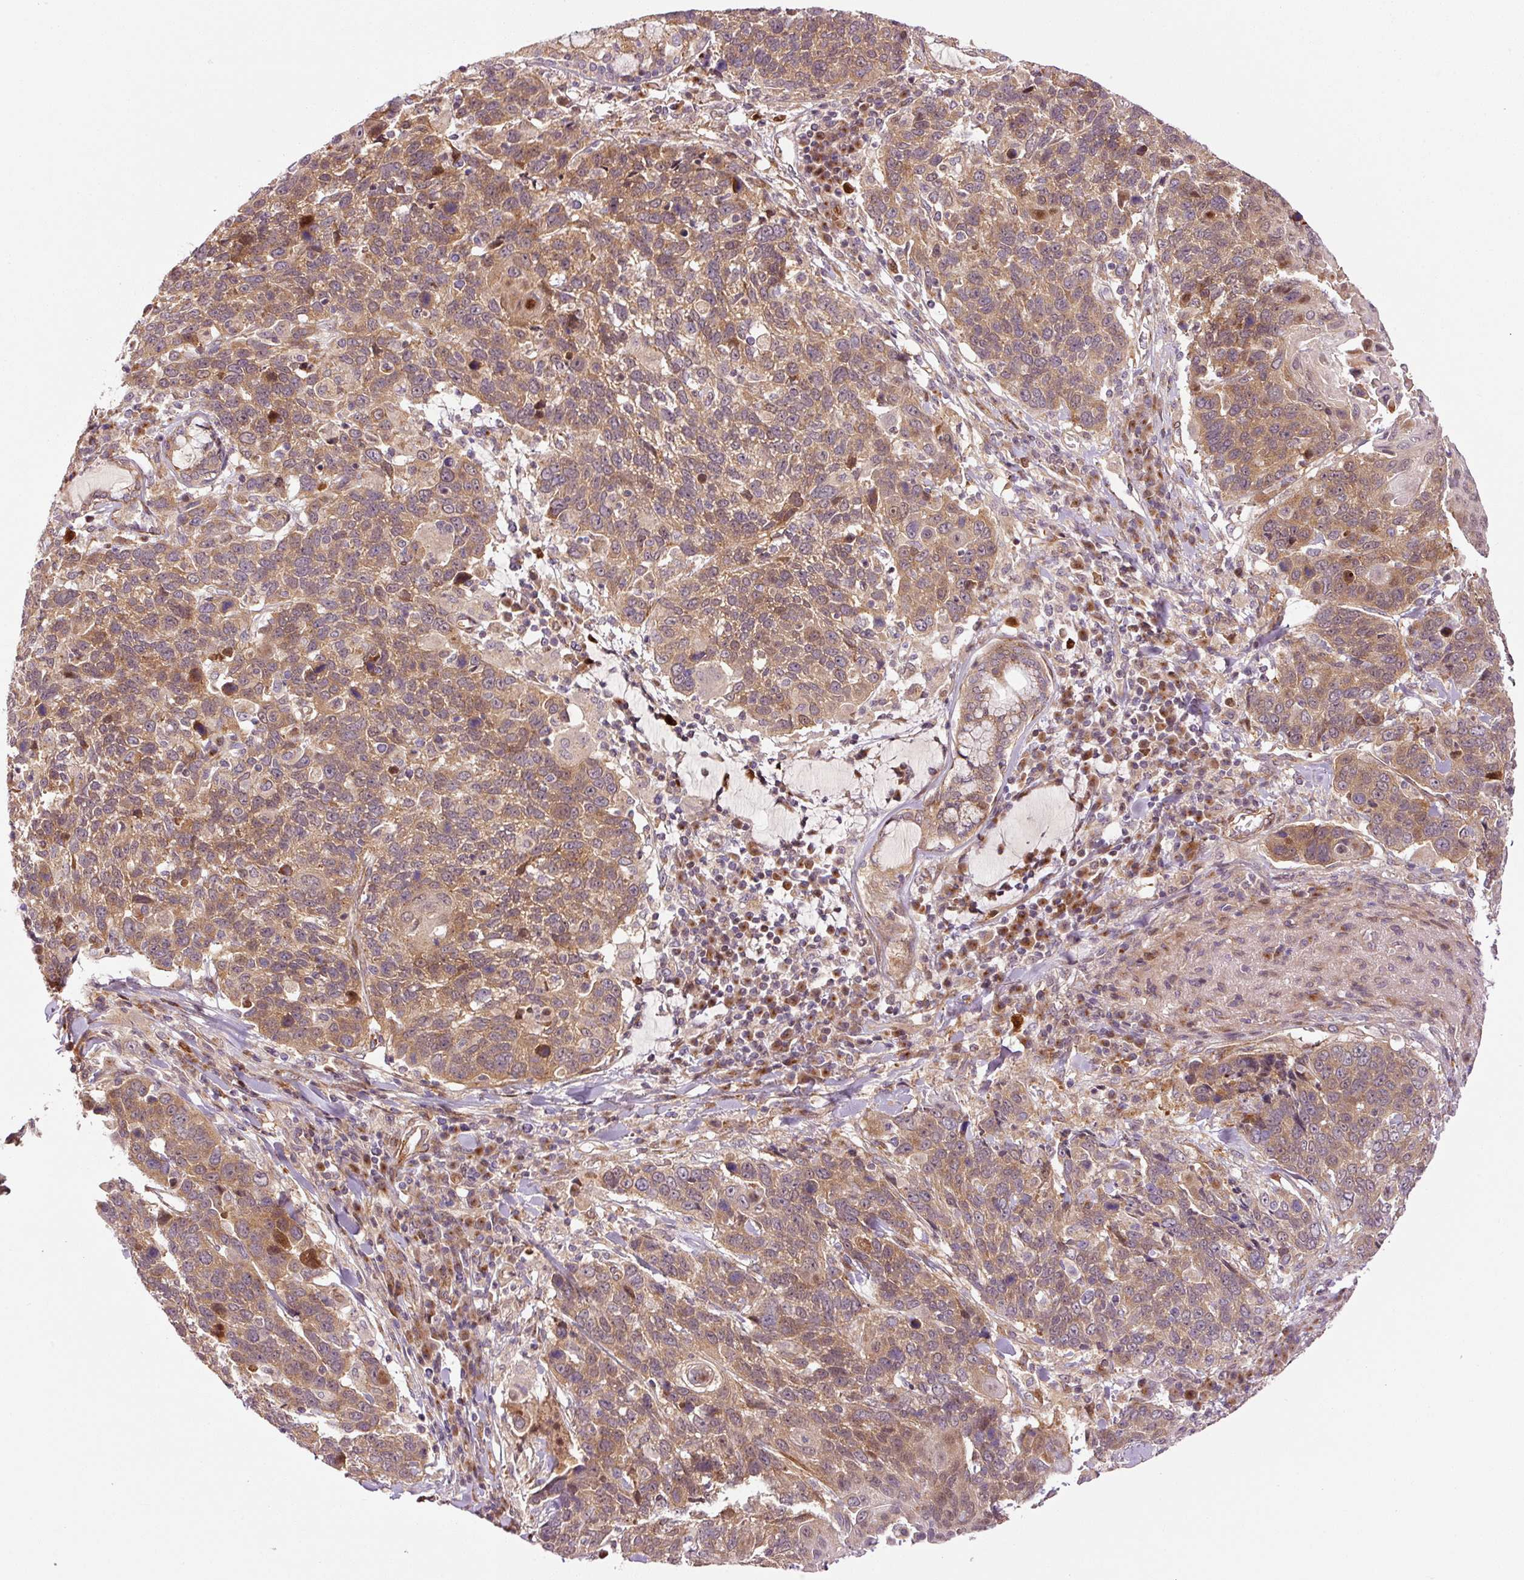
{"staining": {"intensity": "moderate", "quantity": ">75%", "location": "cytoplasmic/membranous"}, "tissue": "lung cancer", "cell_type": "Tumor cells", "image_type": "cancer", "snomed": [{"axis": "morphology", "description": "Squamous cell carcinoma, NOS"}, {"axis": "topography", "description": "Lung"}], "caption": "Lung cancer stained with a brown dye reveals moderate cytoplasmic/membranous positive positivity in about >75% of tumor cells.", "gene": "PPP1R14B", "patient": {"sex": "male", "age": 66}}